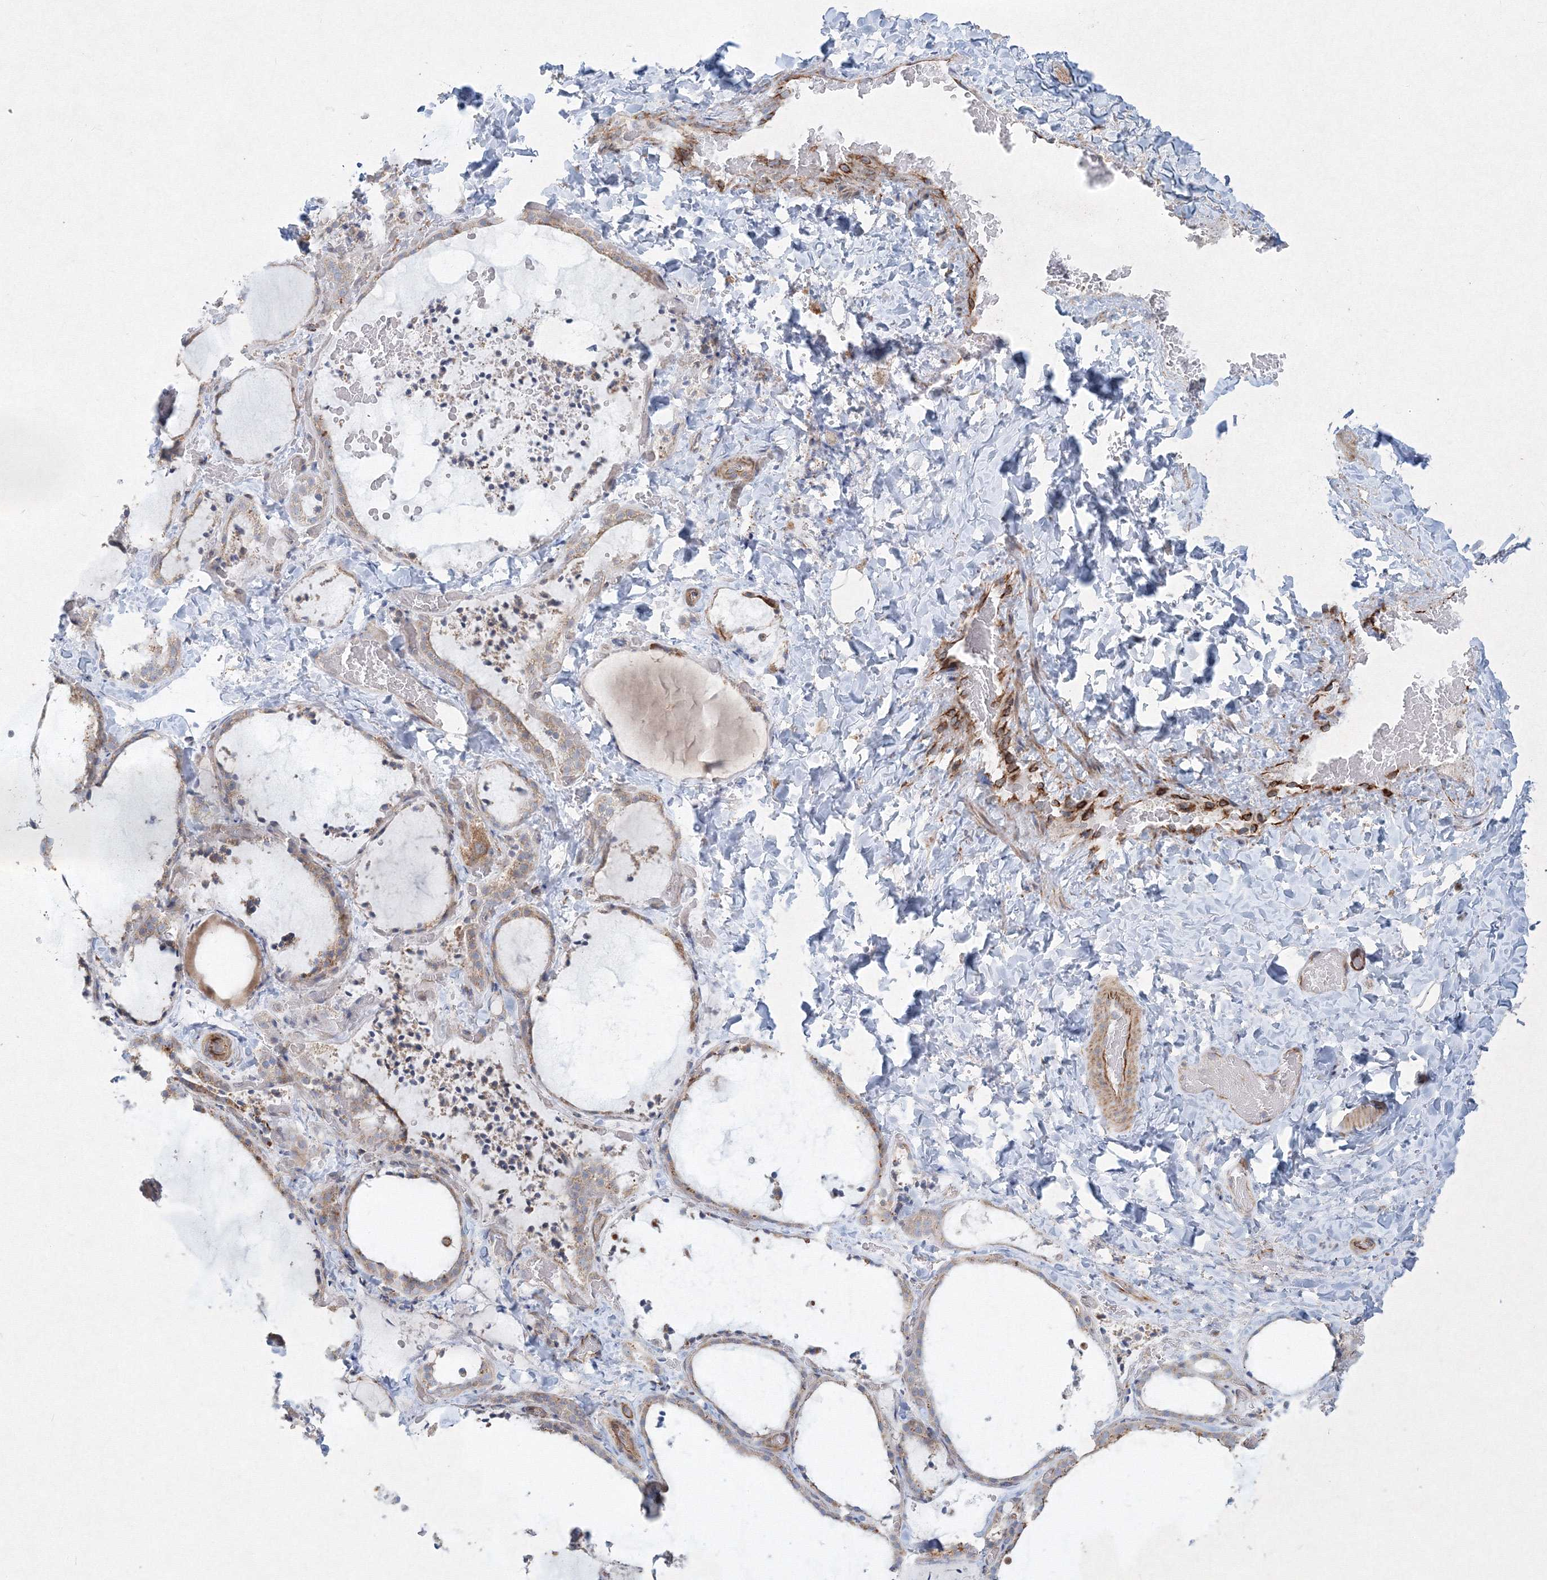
{"staining": {"intensity": "weak", "quantity": "25%-75%", "location": "cytoplasmic/membranous"}, "tissue": "thyroid gland", "cell_type": "Glandular cells", "image_type": "normal", "snomed": [{"axis": "morphology", "description": "Normal tissue, NOS"}, {"axis": "topography", "description": "Thyroid gland"}], "caption": "A micrograph of human thyroid gland stained for a protein reveals weak cytoplasmic/membranous brown staining in glandular cells. (DAB = brown stain, brightfield microscopy at high magnification).", "gene": "WDR49", "patient": {"sex": "female", "age": 22}}